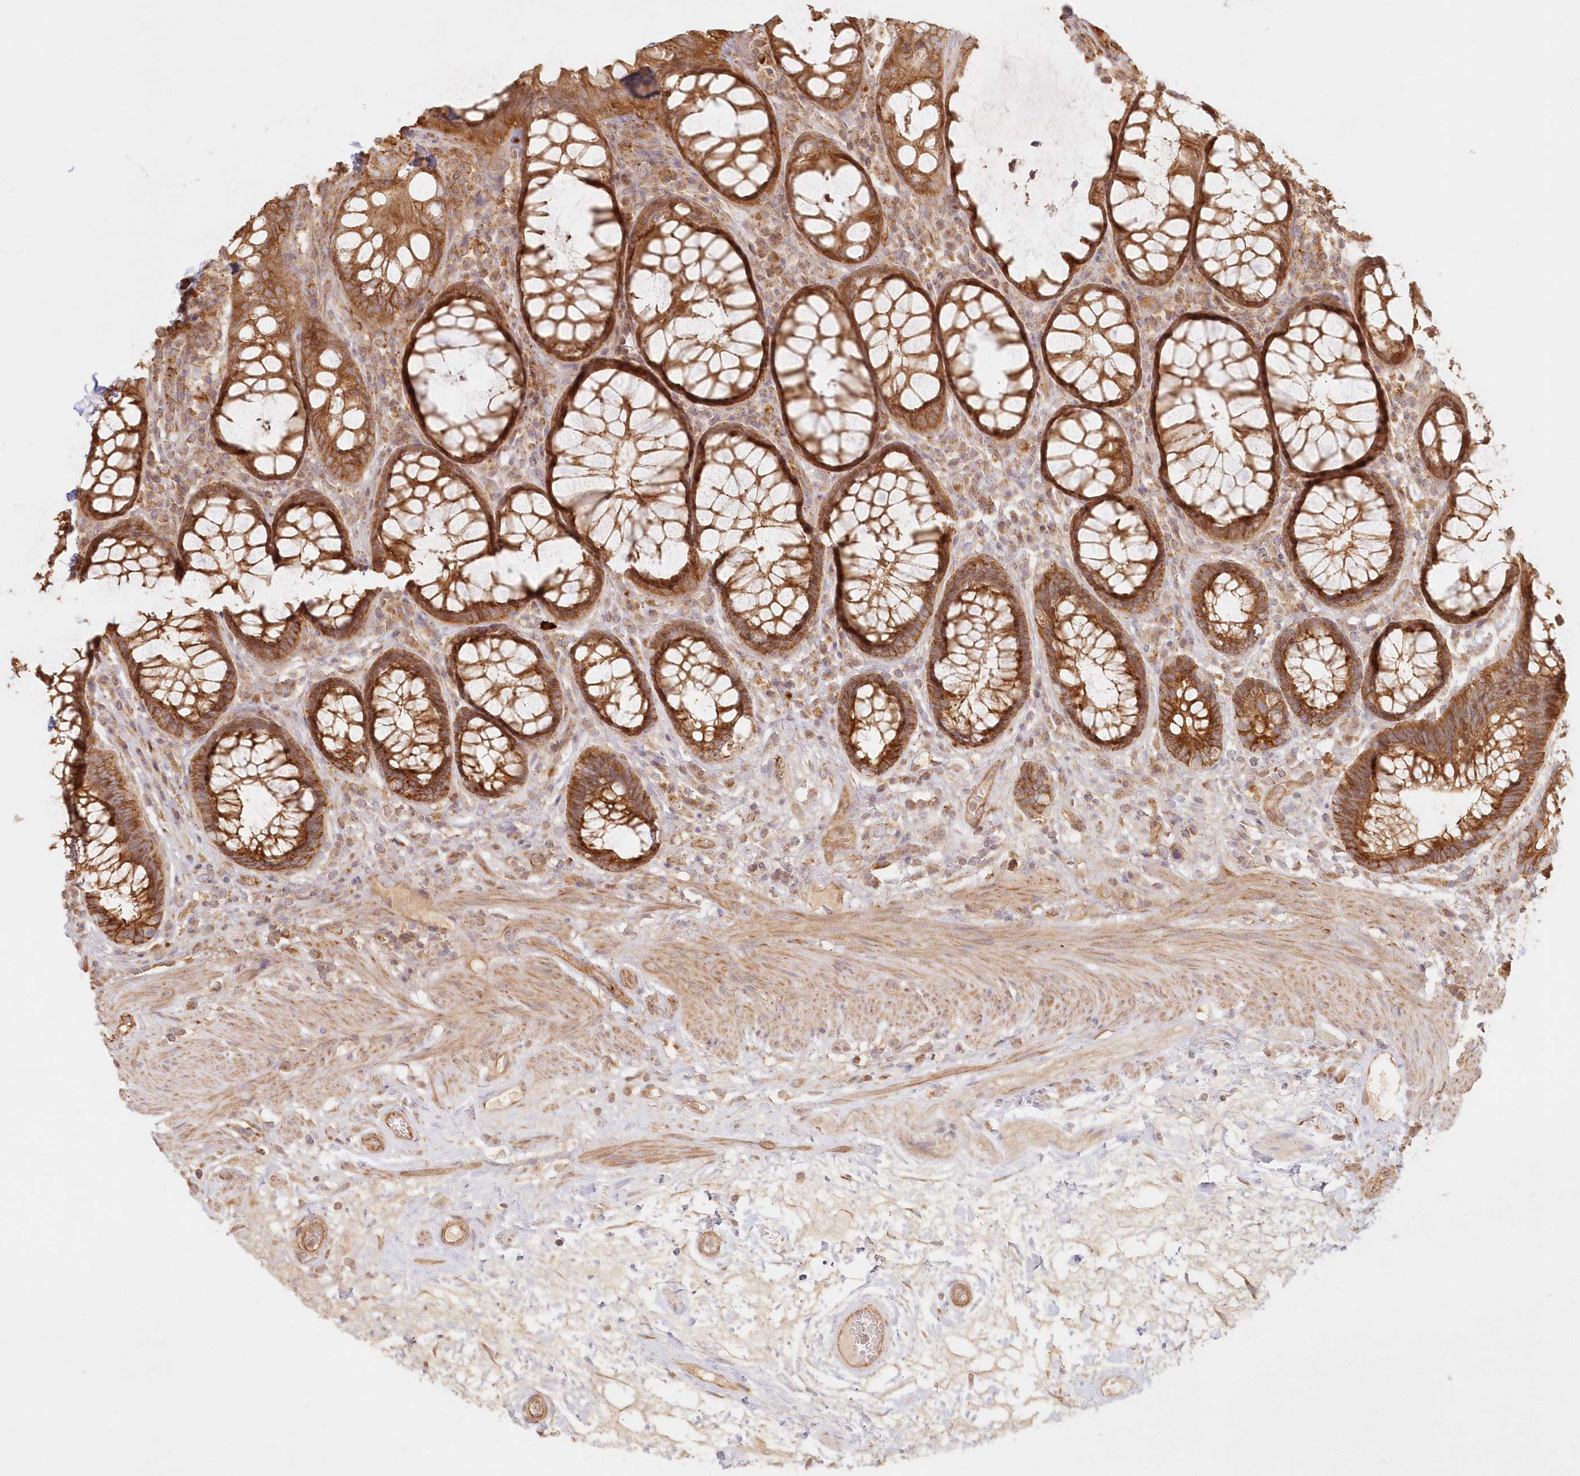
{"staining": {"intensity": "strong", "quantity": ">75%", "location": "cytoplasmic/membranous"}, "tissue": "rectum", "cell_type": "Glandular cells", "image_type": "normal", "snomed": [{"axis": "morphology", "description": "Normal tissue, NOS"}, {"axis": "topography", "description": "Rectum"}], "caption": "Glandular cells exhibit high levels of strong cytoplasmic/membranous staining in approximately >75% of cells in normal rectum. (brown staining indicates protein expression, while blue staining denotes nuclei).", "gene": "KIAA0232", "patient": {"sex": "male", "age": 64}}